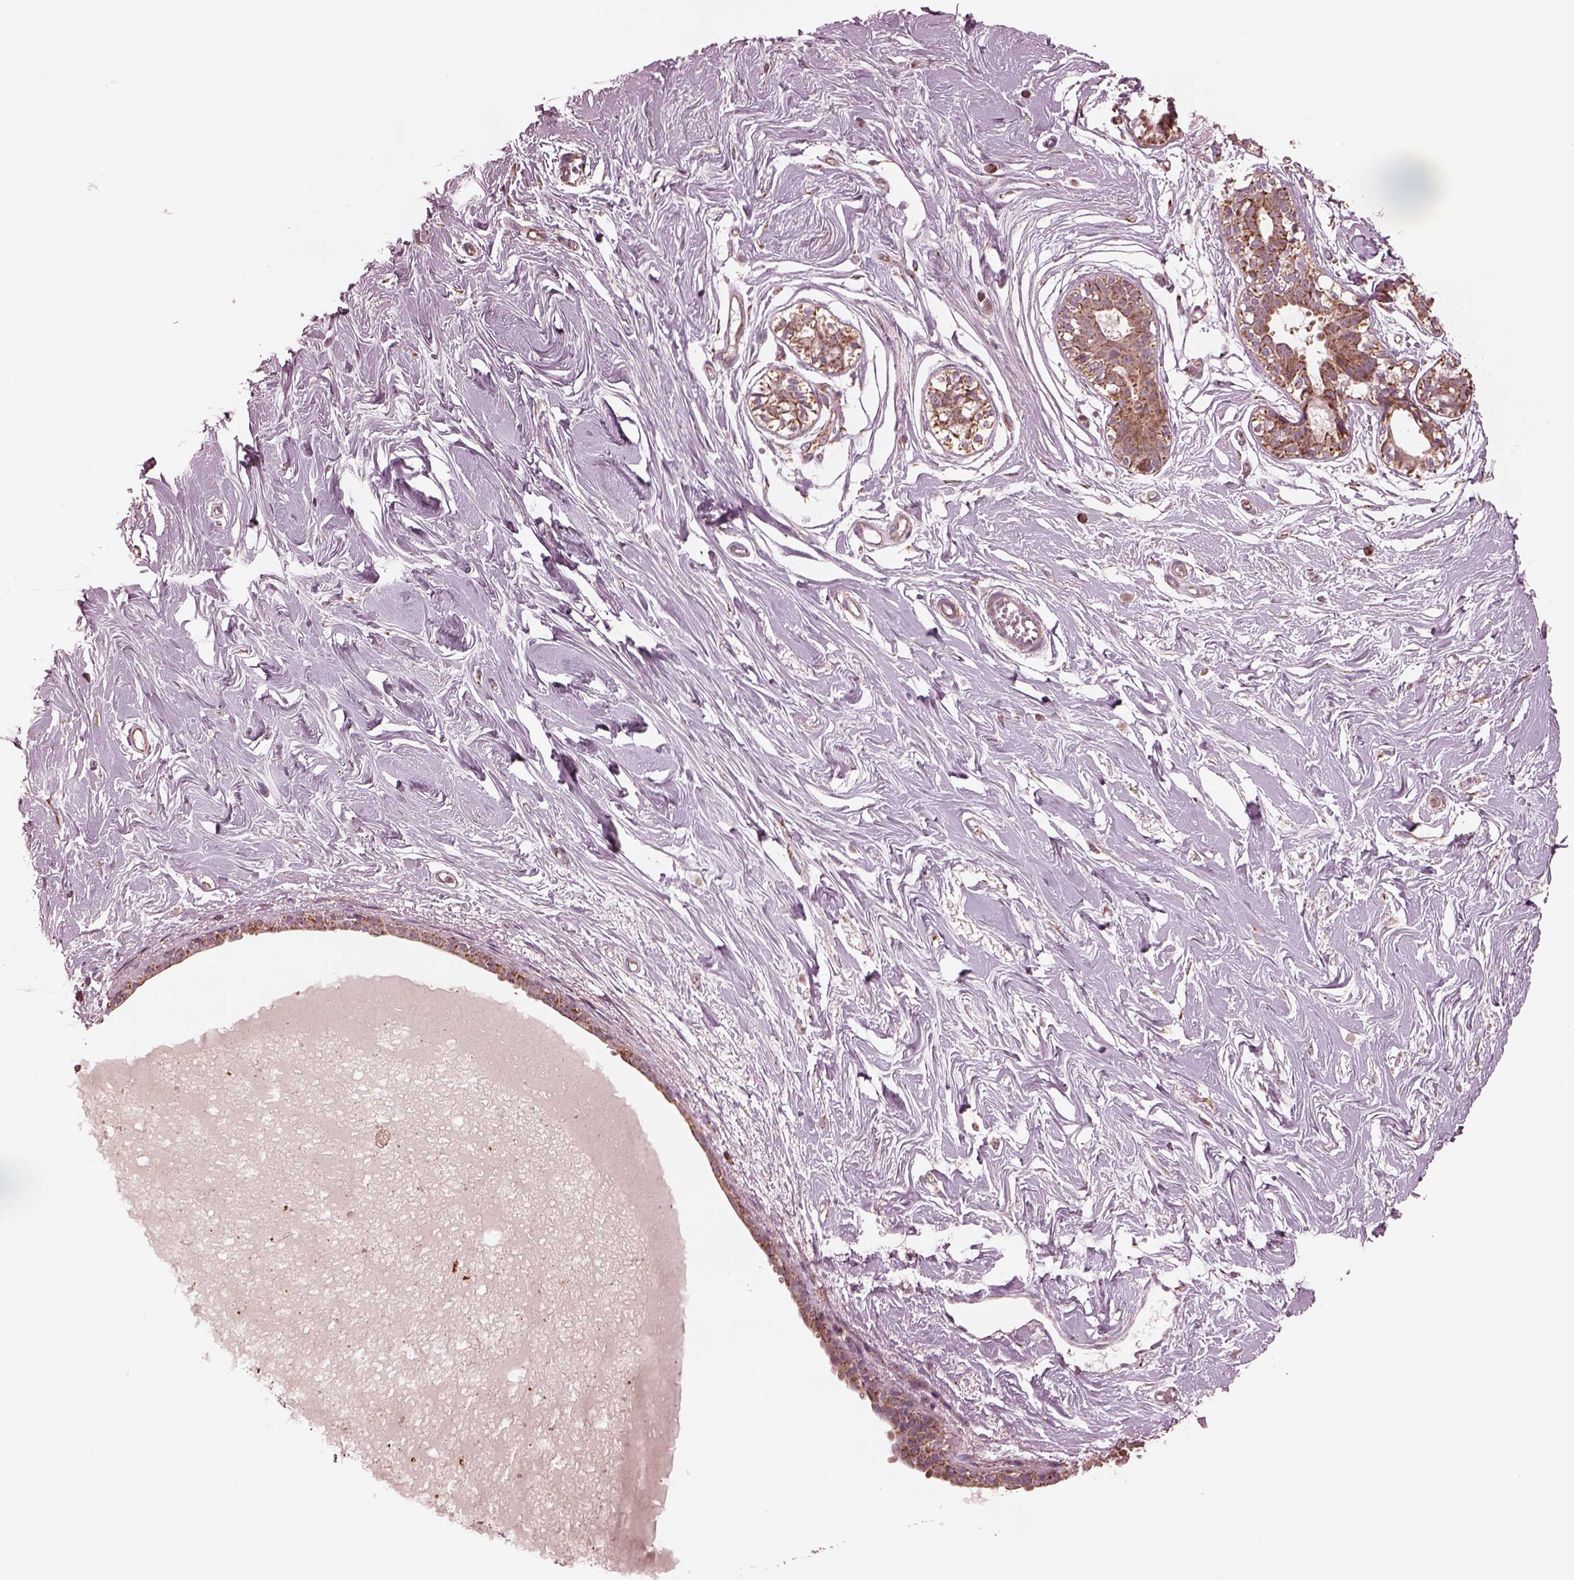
{"staining": {"intensity": "negative", "quantity": "none", "location": "none"}, "tissue": "breast", "cell_type": "Adipocytes", "image_type": "normal", "snomed": [{"axis": "morphology", "description": "Normal tissue, NOS"}, {"axis": "topography", "description": "Breast"}], "caption": "This is a histopathology image of immunohistochemistry (IHC) staining of benign breast, which shows no staining in adipocytes.", "gene": "NDUFB10", "patient": {"sex": "female", "age": 49}}